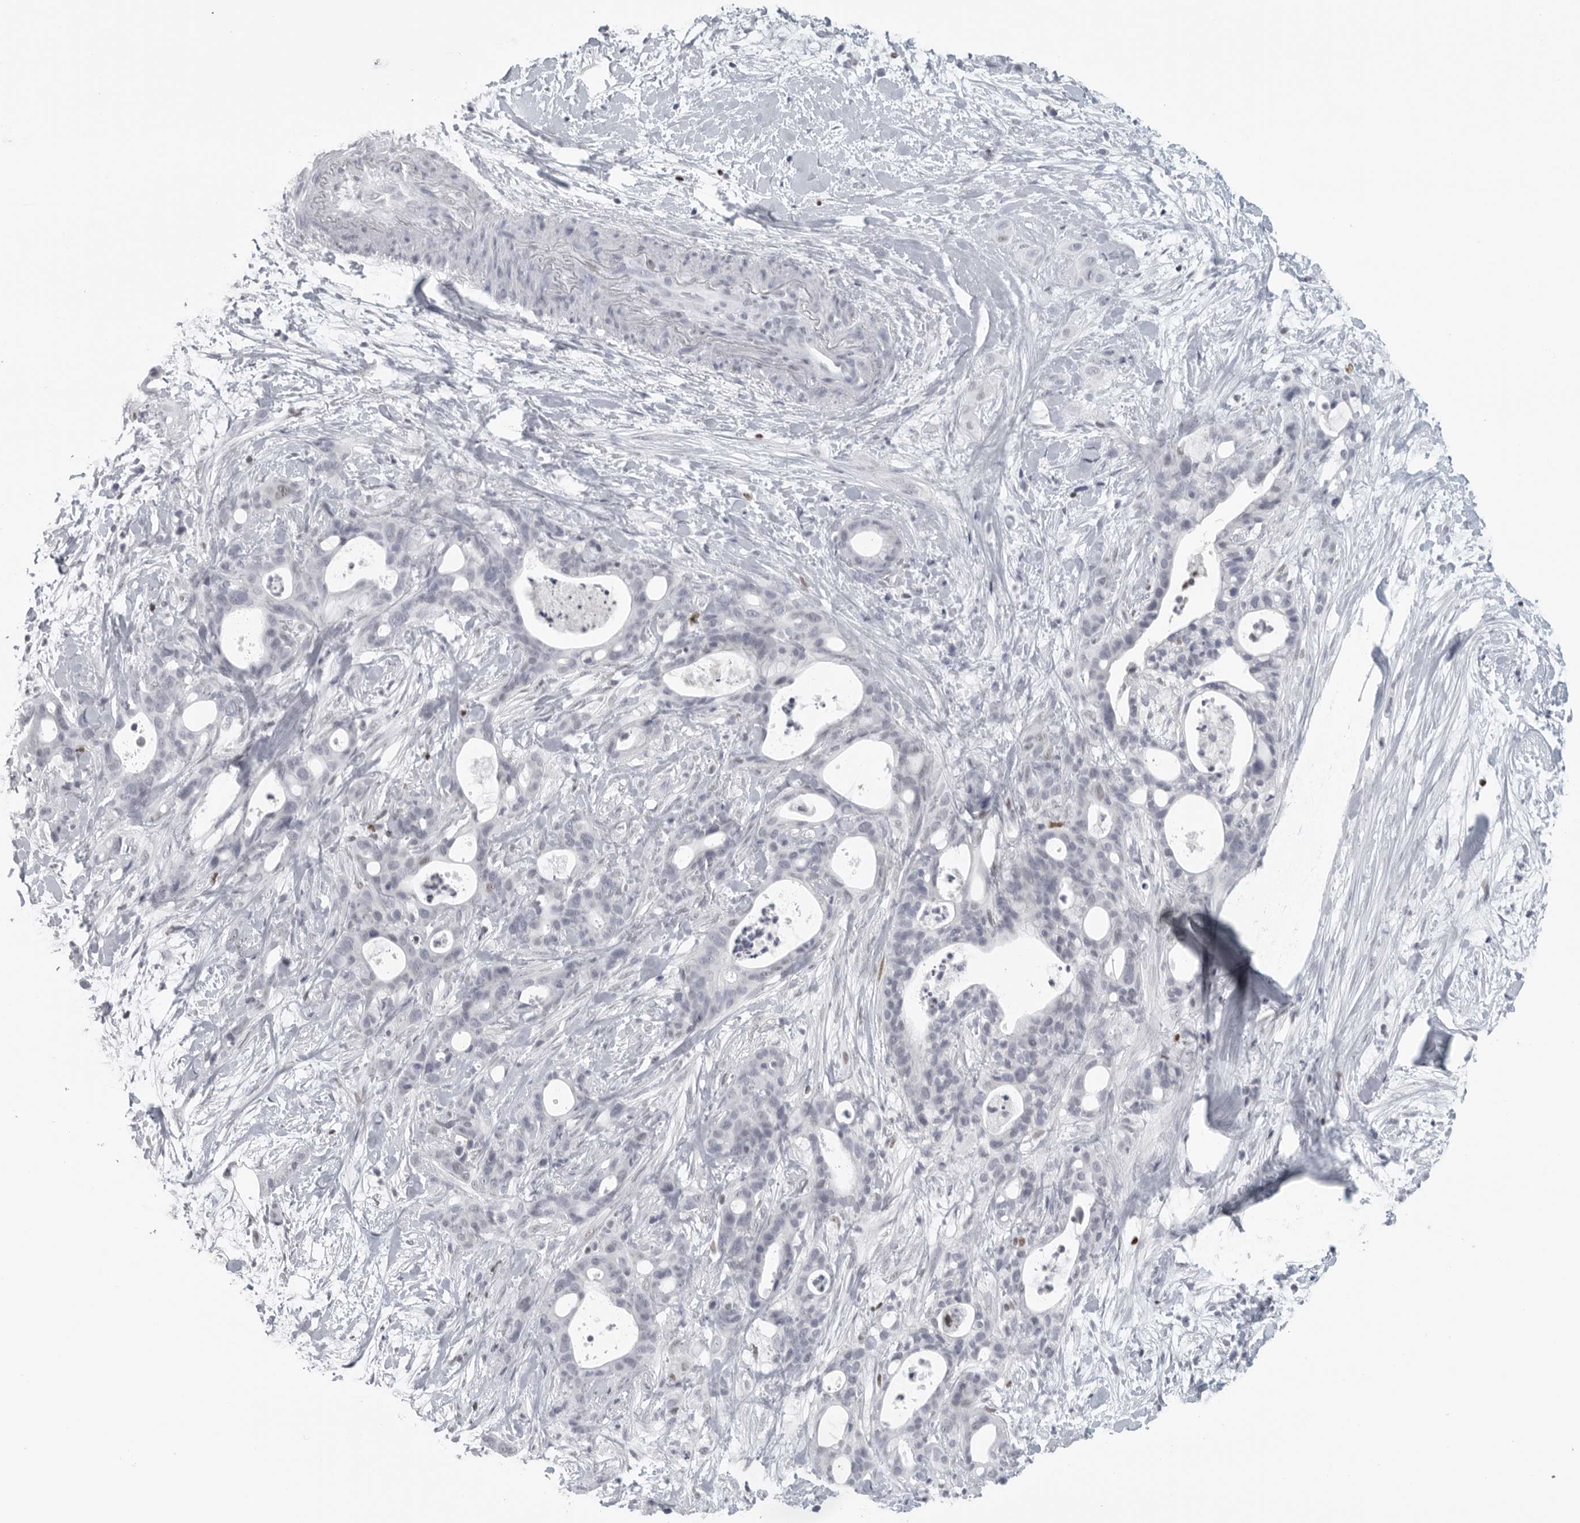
{"staining": {"intensity": "negative", "quantity": "none", "location": "none"}, "tissue": "pancreatic cancer", "cell_type": "Tumor cells", "image_type": "cancer", "snomed": [{"axis": "morphology", "description": "Adenocarcinoma, NOS"}, {"axis": "topography", "description": "Pancreas"}], "caption": "DAB immunohistochemical staining of adenocarcinoma (pancreatic) shows no significant positivity in tumor cells.", "gene": "SATB2", "patient": {"sex": "male", "age": 58}}